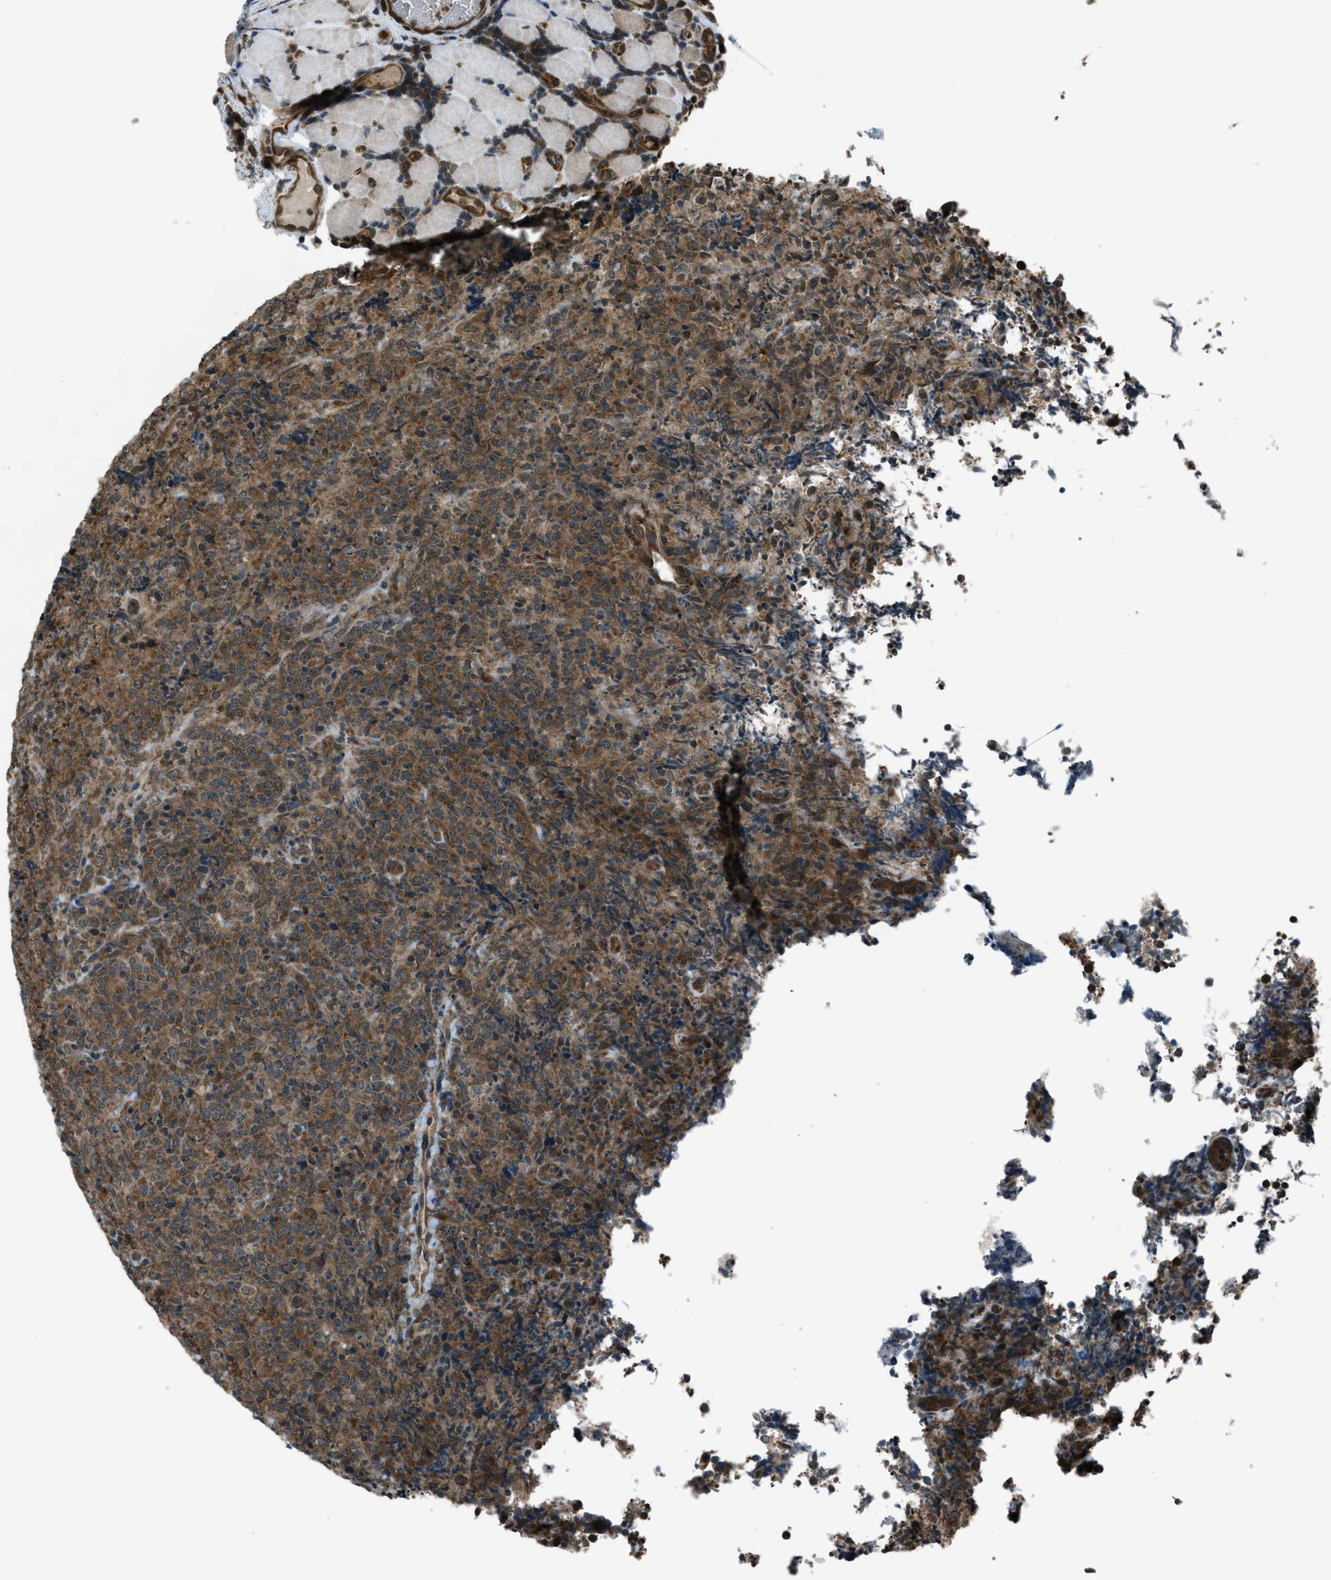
{"staining": {"intensity": "moderate", "quantity": ">75%", "location": "cytoplasmic/membranous"}, "tissue": "lymphoma", "cell_type": "Tumor cells", "image_type": "cancer", "snomed": [{"axis": "morphology", "description": "Malignant lymphoma, non-Hodgkin's type, High grade"}, {"axis": "topography", "description": "Tonsil"}], "caption": "Protein staining demonstrates moderate cytoplasmic/membranous staining in about >75% of tumor cells in lymphoma. (DAB (3,3'-diaminobenzidine) IHC with brightfield microscopy, high magnification).", "gene": "ASAP2", "patient": {"sex": "female", "age": 36}}